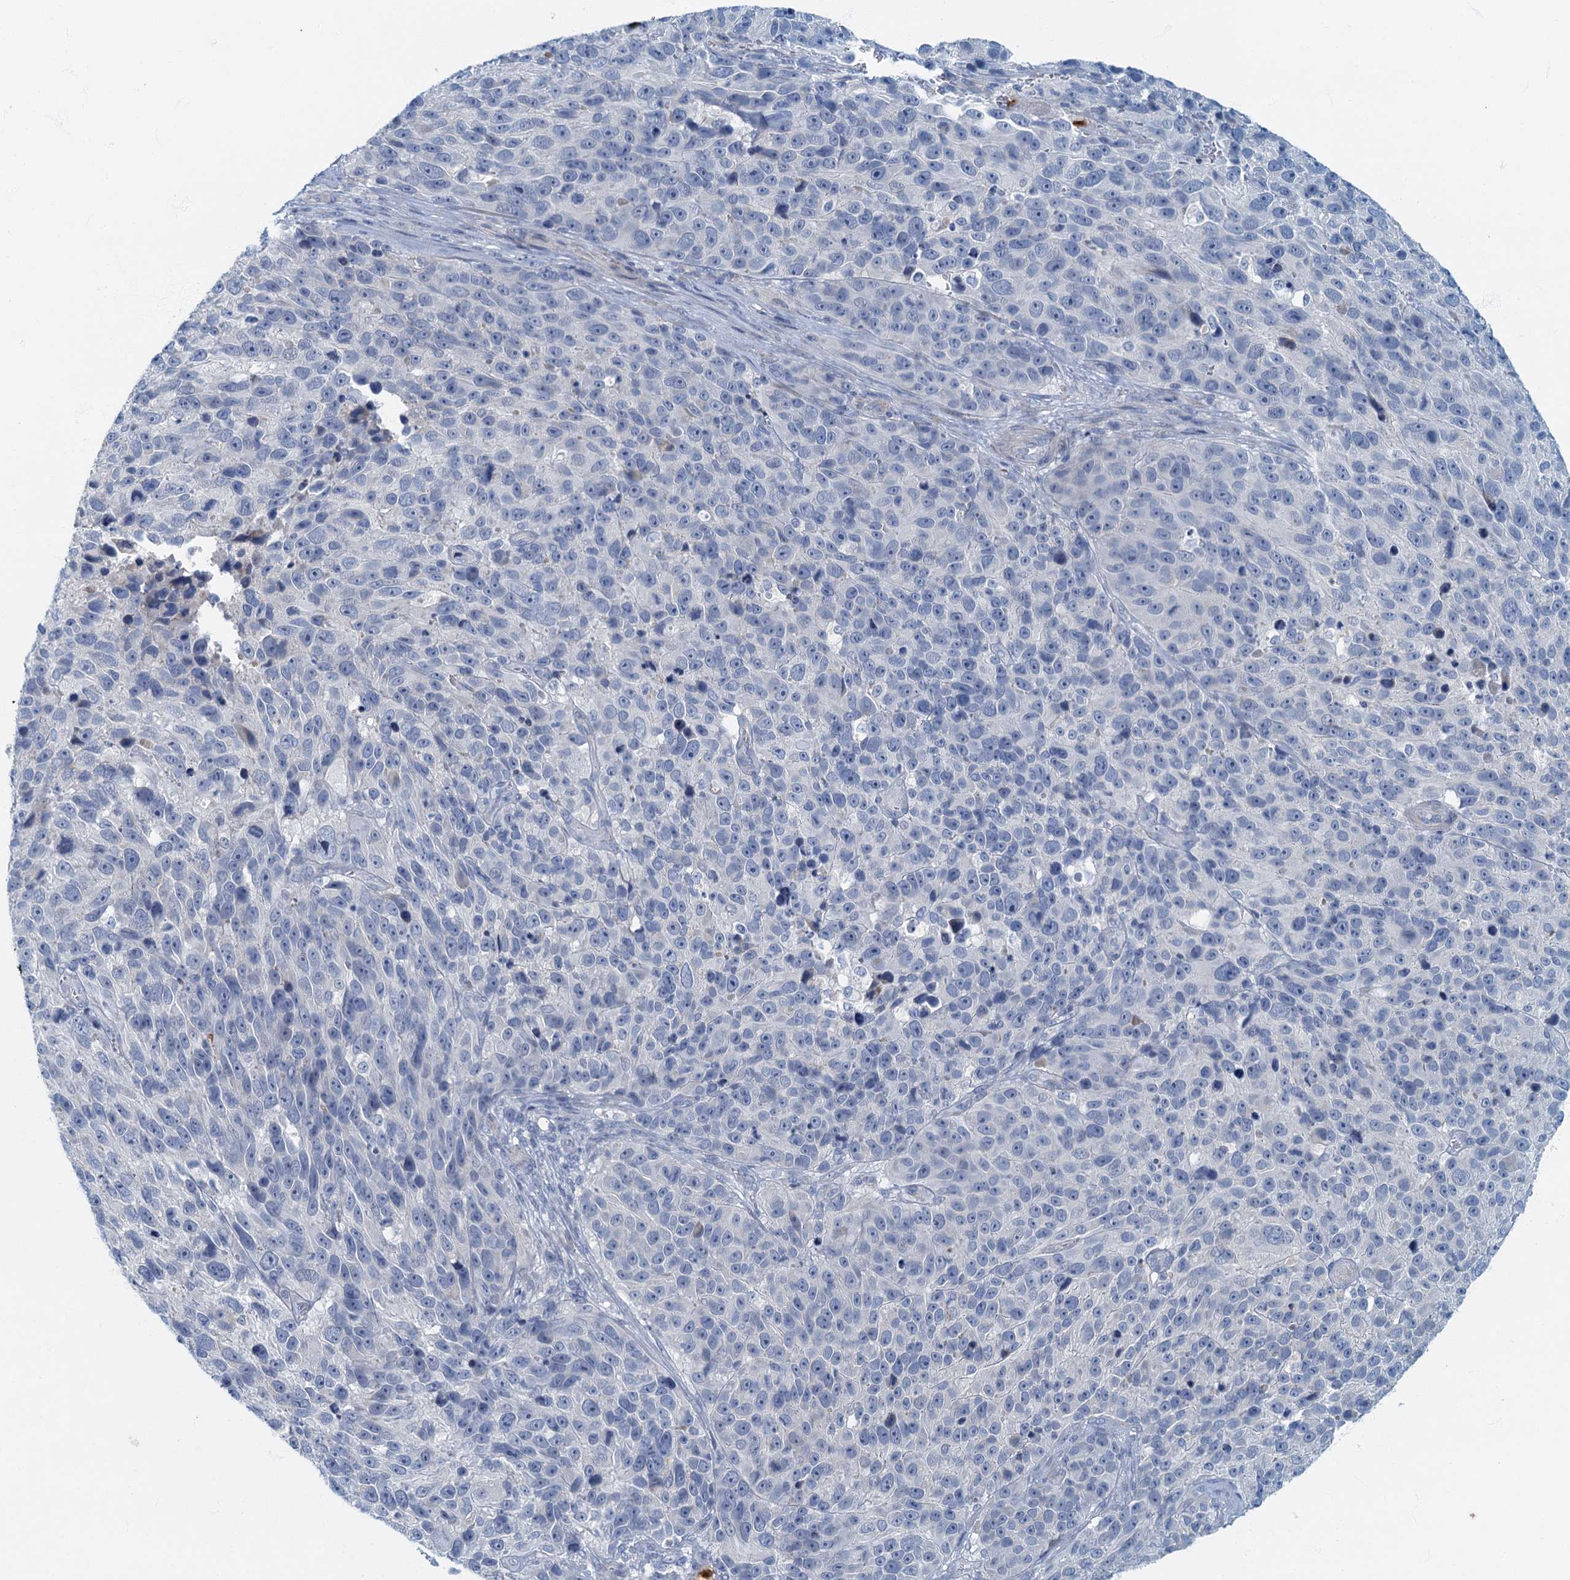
{"staining": {"intensity": "negative", "quantity": "none", "location": "none"}, "tissue": "melanoma", "cell_type": "Tumor cells", "image_type": "cancer", "snomed": [{"axis": "morphology", "description": "Malignant melanoma, NOS"}, {"axis": "topography", "description": "Skin"}], "caption": "IHC of human malignant melanoma demonstrates no positivity in tumor cells.", "gene": "ANKDD1A", "patient": {"sex": "male", "age": 84}}